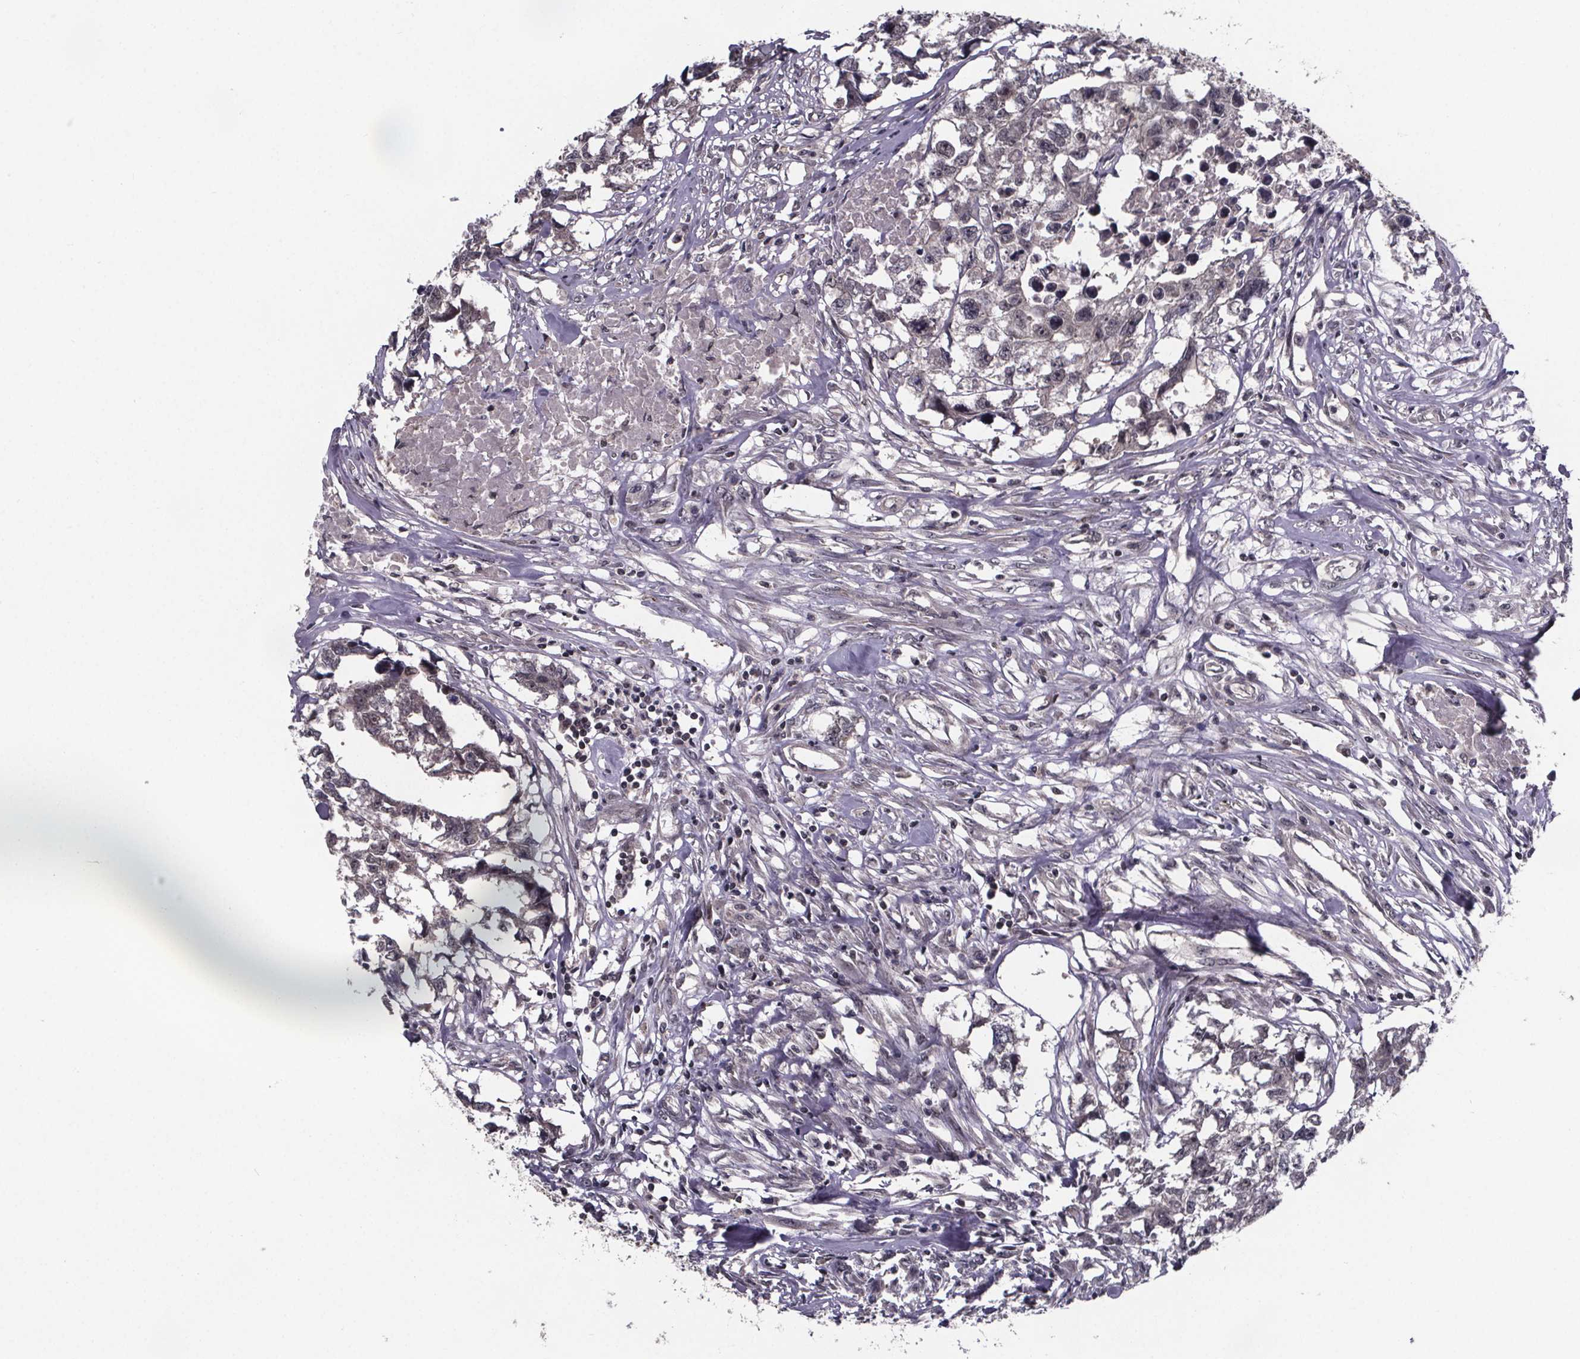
{"staining": {"intensity": "negative", "quantity": "none", "location": "none"}, "tissue": "testis cancer", "cell_type": "Tumor cells", "image_type": "cancer", "snomed": [{"axis": "morphology", "description": "Carcinoma, Embryonal, NOS"}, {"axis": "morphology", "description": "Teratoma, malignant, NOS"}, {"axis": "topography", "description": "Testis"}], "caption": "Immunohistochemistry (IHC) of testis cancer reveals no expression in tumor cells.", "gene": "FN3KRP", "patient": {"sex": "male", "age": 44}}